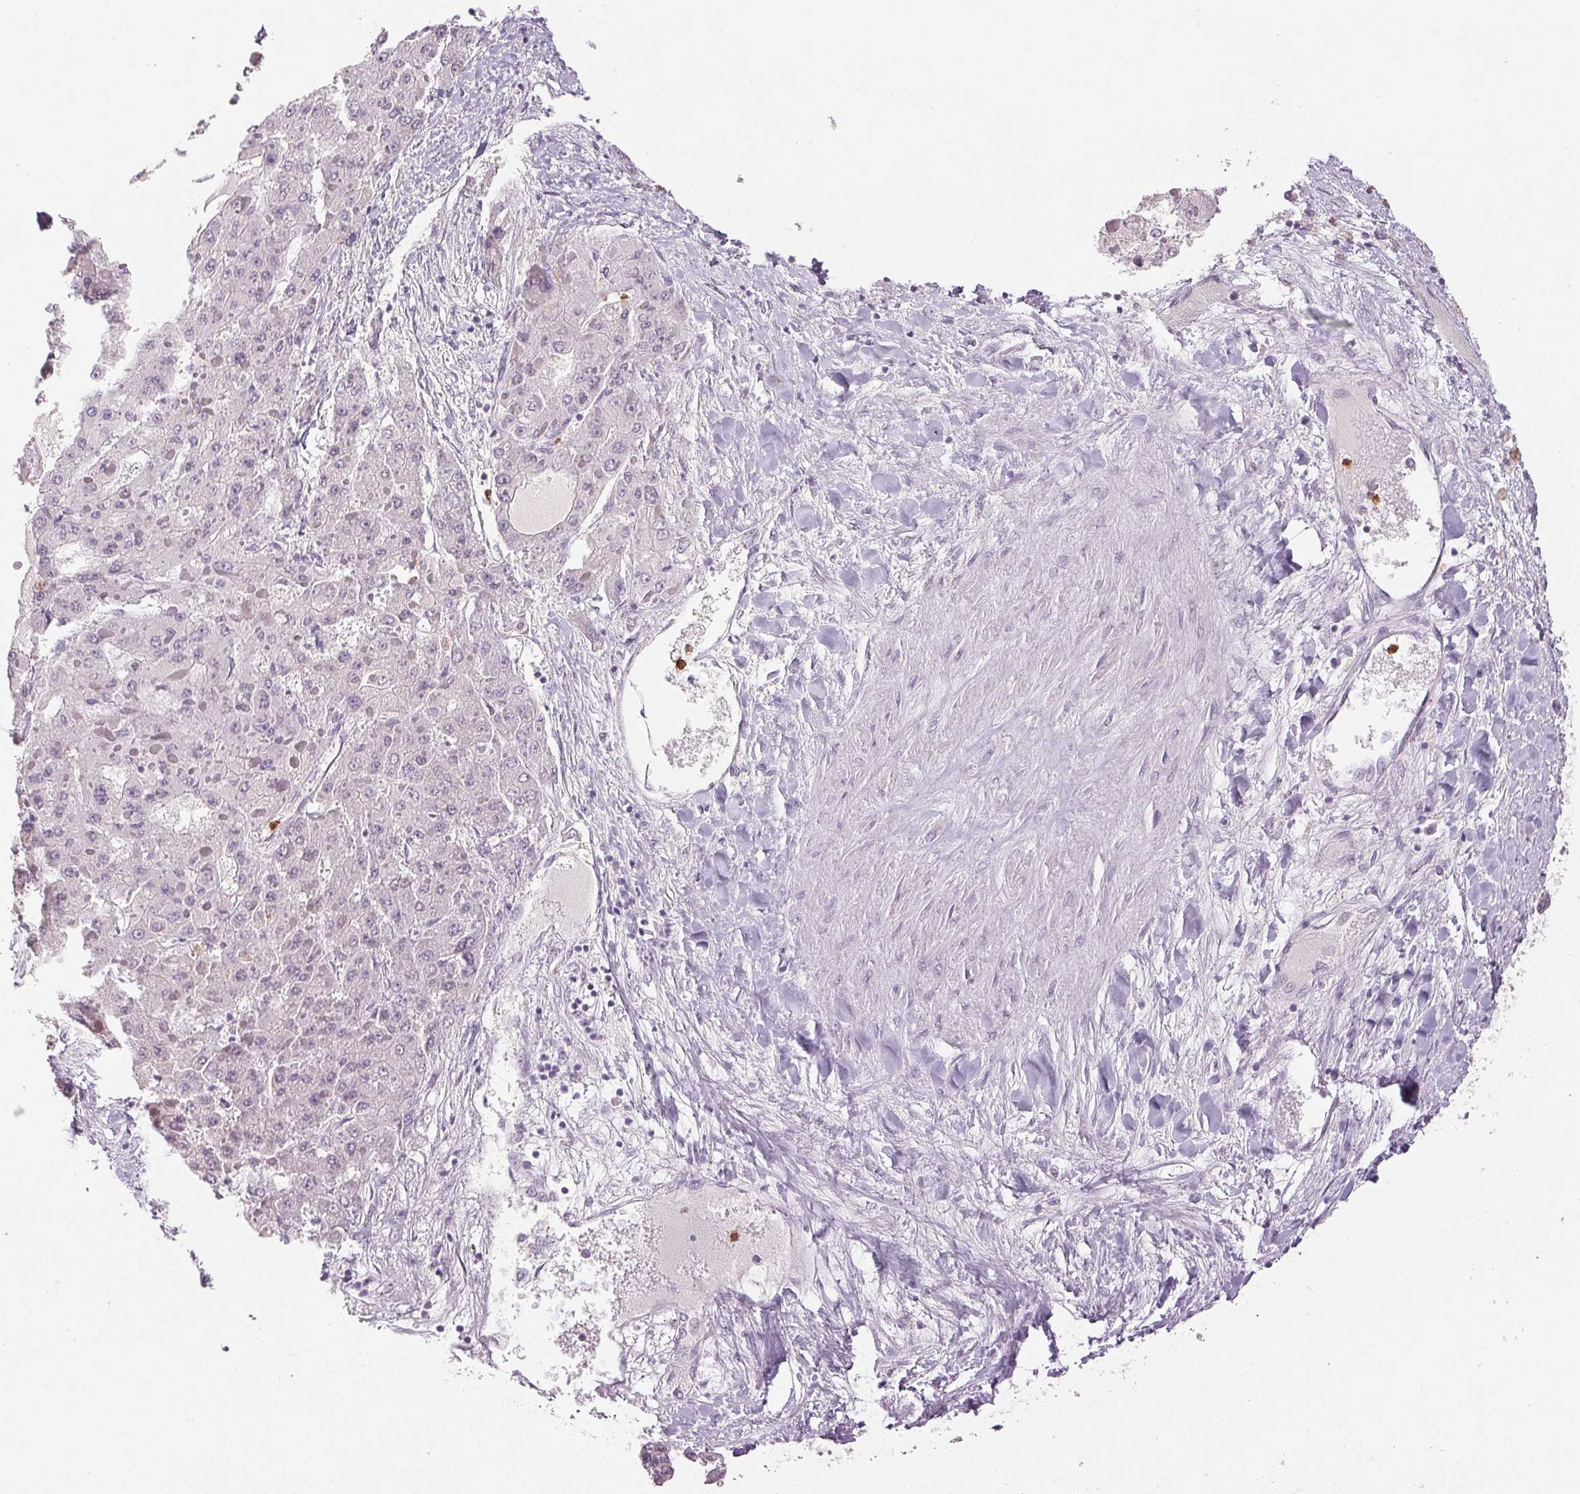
{"staining": {"intensity": "negative", "quantity": "none", "location": "none"}, "tissue": "liver cancer", "cell_type": "Tumor cells", "image_type": "cancer", "snomed": [{"axis": "morphology", "description": "Carcinoma, Hepatocellular, NOS"}, {"axis": "topography", "description": "Liver"}], "caption": "Immunohistochemistry (IHC) photomicrograph of neoplastic tissue: liver hepatocellular carcinoma stained with DAB reveals no significant protein positivity in tumor cells. (DAB IHC with hematoxylin counter stain).", "gene": "LTF", "patient": {"sex": "female", "age": 73}}